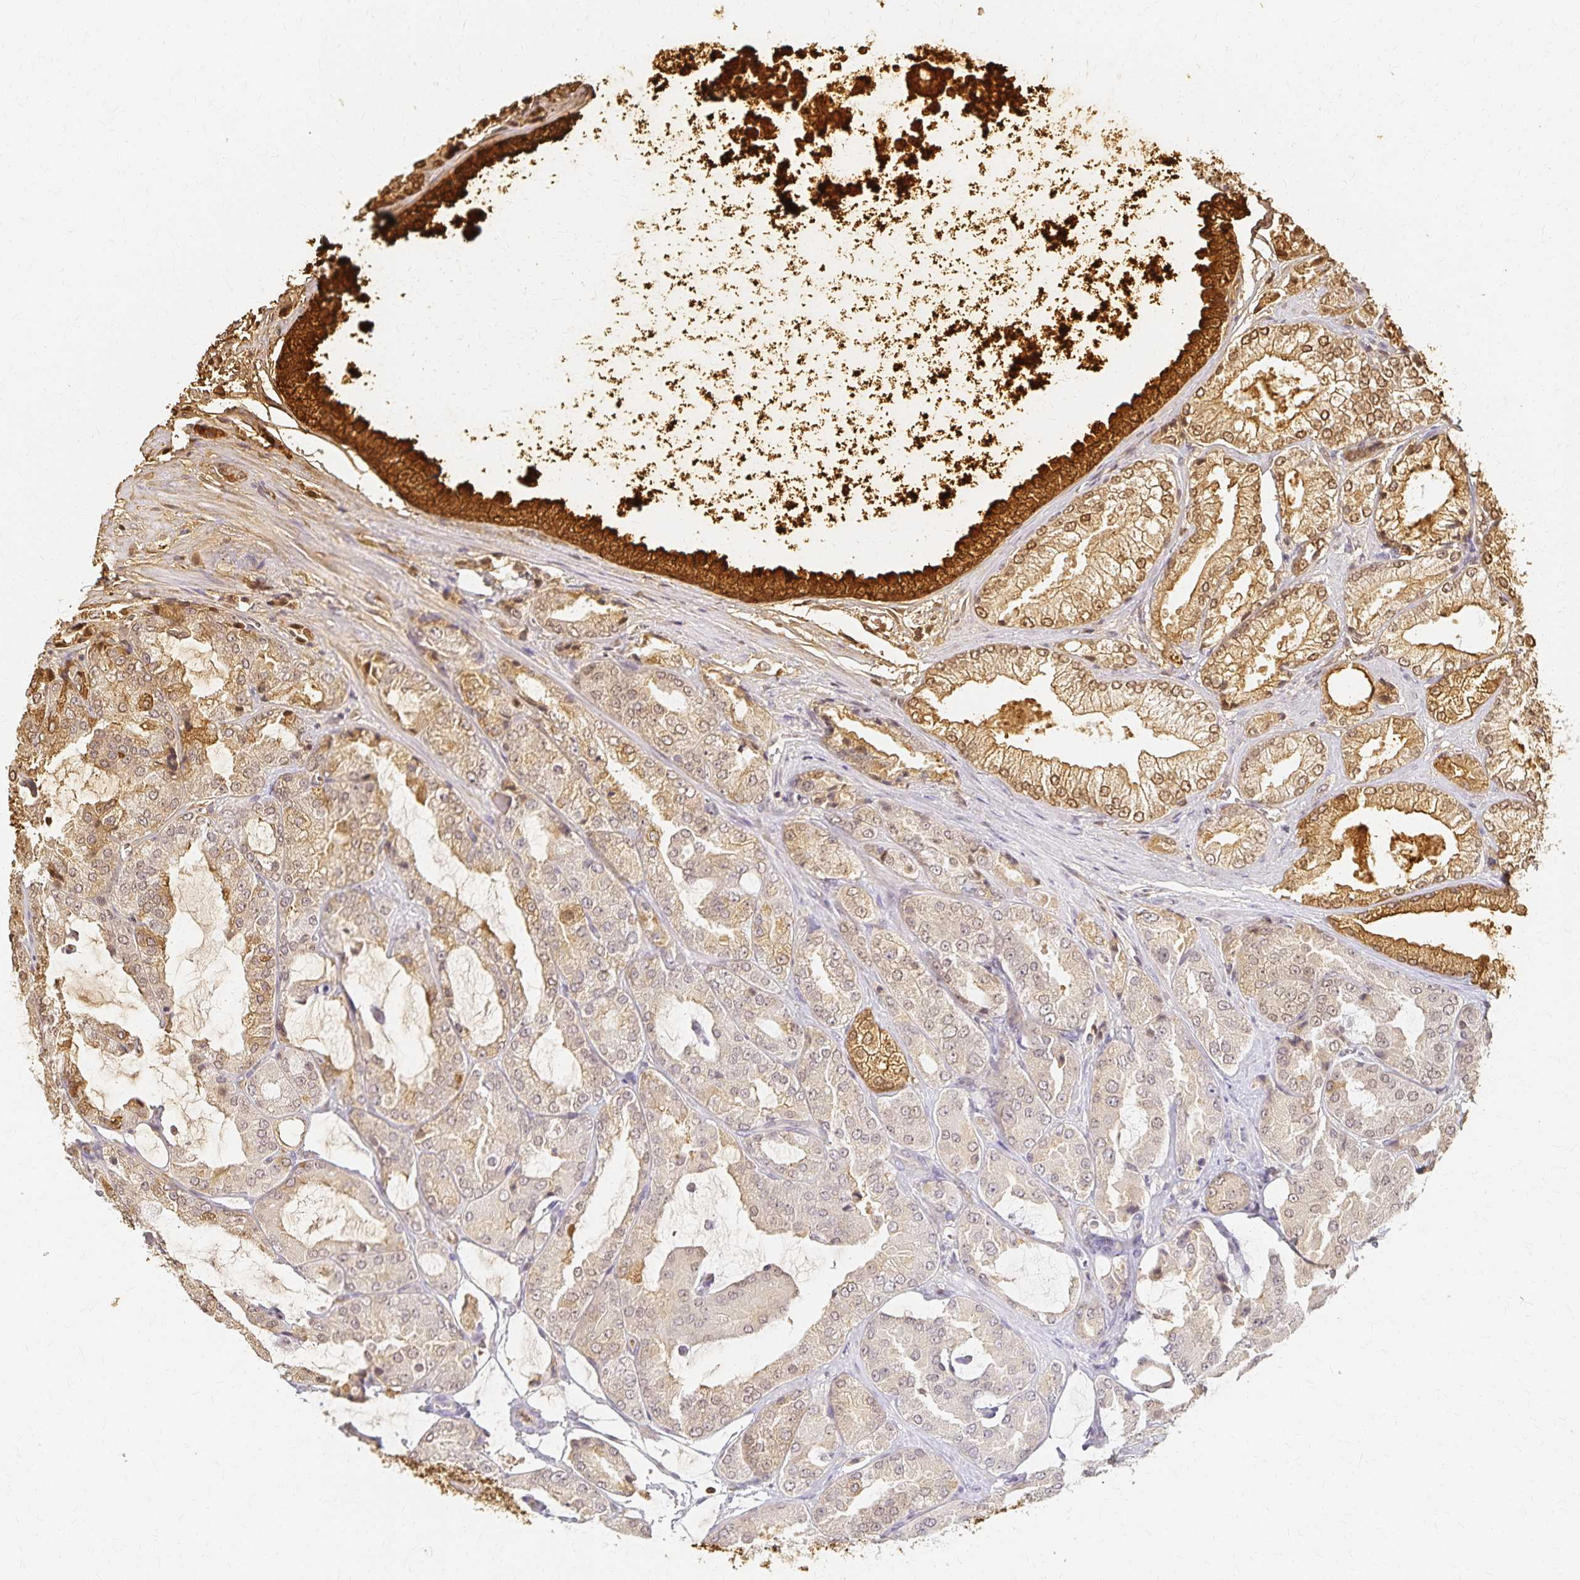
{"staining": {"intensity": "moderate", "quantity": "25%-75%", "location": "cytoplasmic/membranous,nuclear"}, "tissue": "prostate cancer", "cell_type": "Tumor cells", "image_type": "cancer", "snomed": [{"axis": "morphology", "description": "Adenocarcinoma, High grade"}, {"axis": "topography", "description": "Prostate"}], "caption": "A brown stain highlights moderate cytoplasmic/membranous and nuclear staining of a protein in prostate cancer tumor cells.", "gene": "AZGP1", "patient": {"sex": "male", "age": 68}}